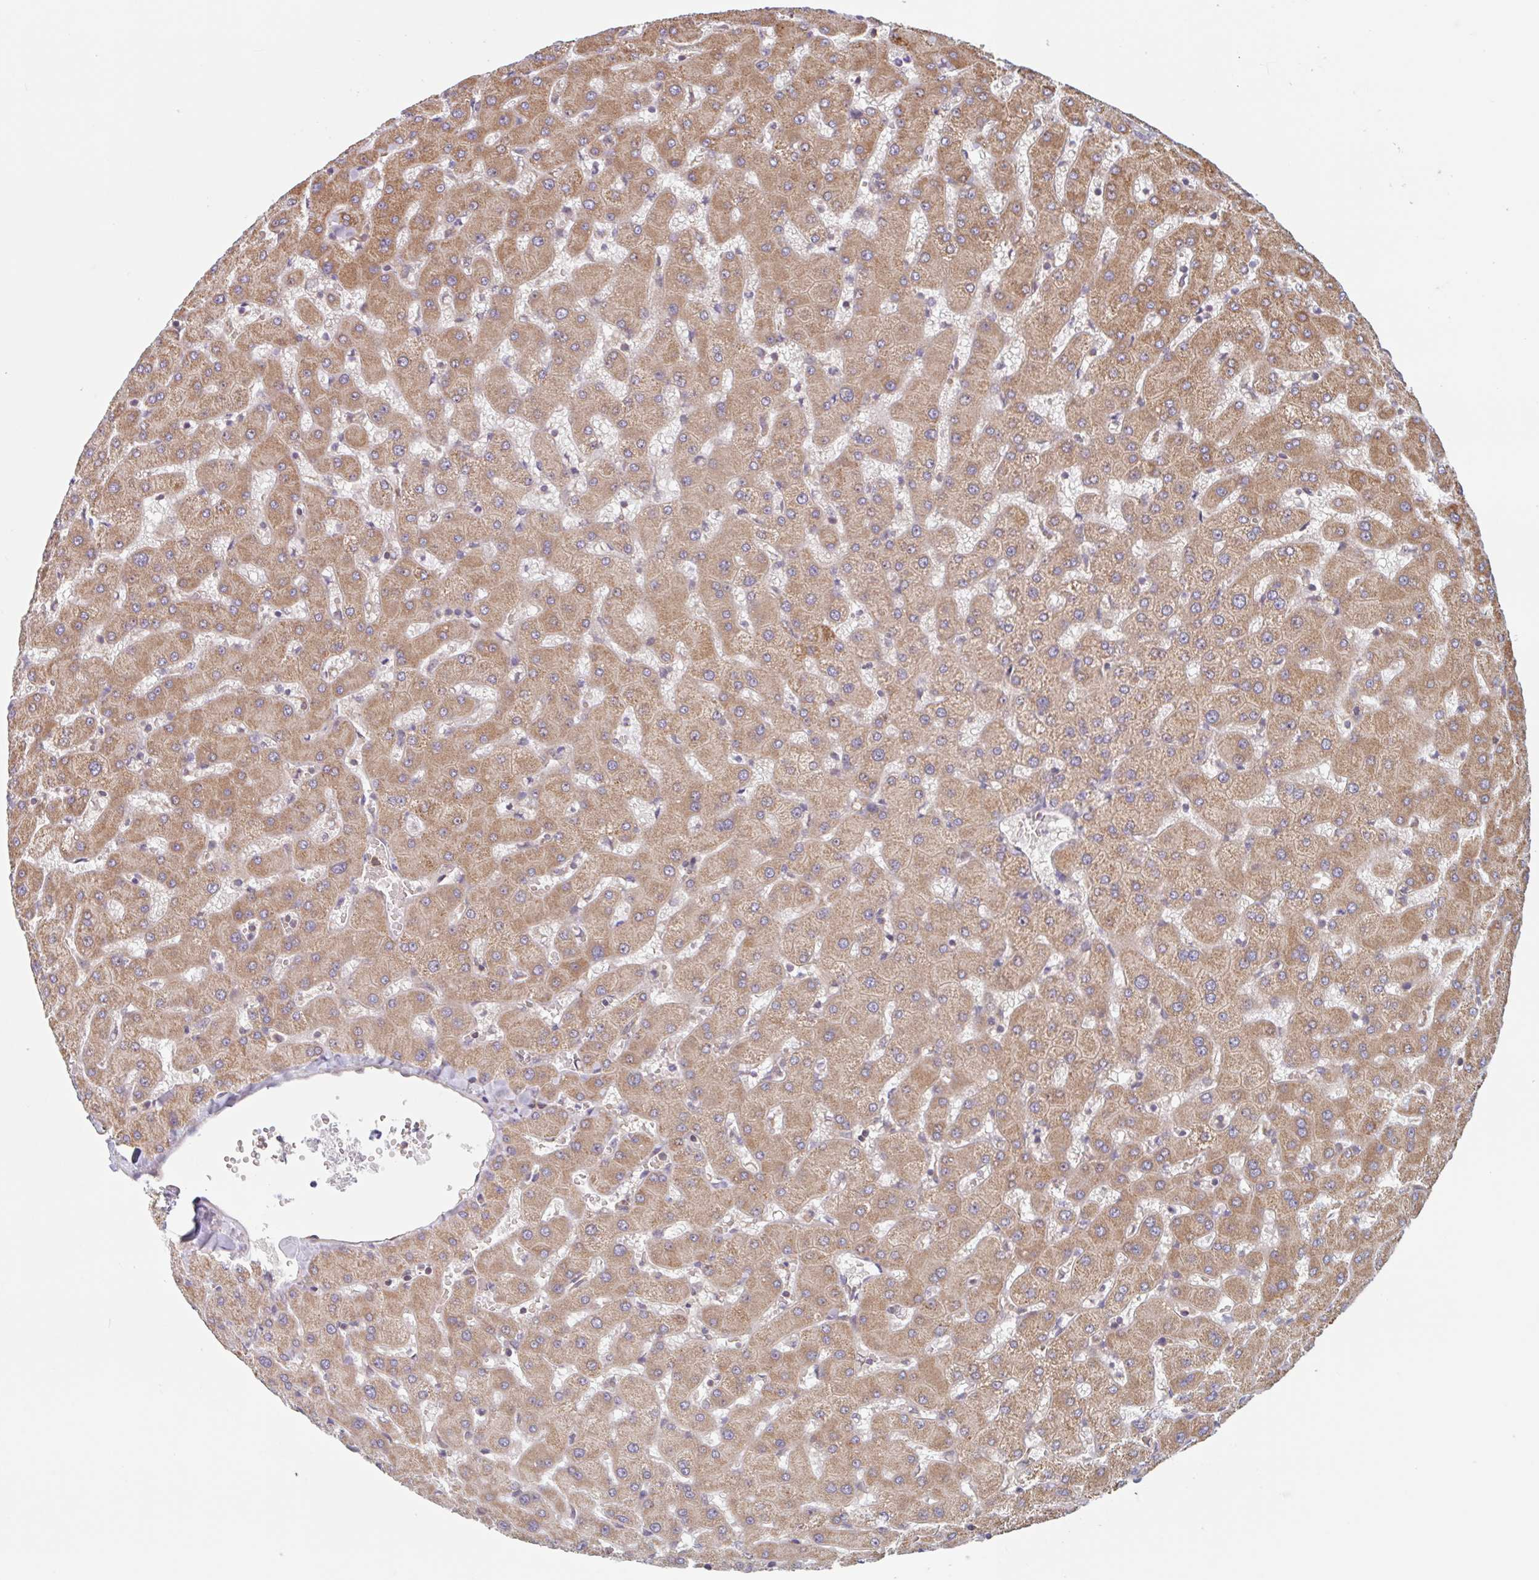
{"staining": {"intensity": "negative", "quantity": "none", "location": "none"}, "tissue": "liver", "cell_type": "Cholangiocytes", "image_type": "normal", "snomed": [{"axis": "morphology", "description": "Normal tissue, NOS"}, {"axis": "topography", "description": "Liver"}], "caption": "A high-resolution image shows immunohistochemistry staining of benign liver, which displays no significant staining in cholangiocytes. The staining is performed using DAB (3,3'-diaminobenzidine) brown chromogen with nuclei counter-stained in using hematoxylin.", "gene": "NUB1", "patient": {"sex": "female", "age": 63}}